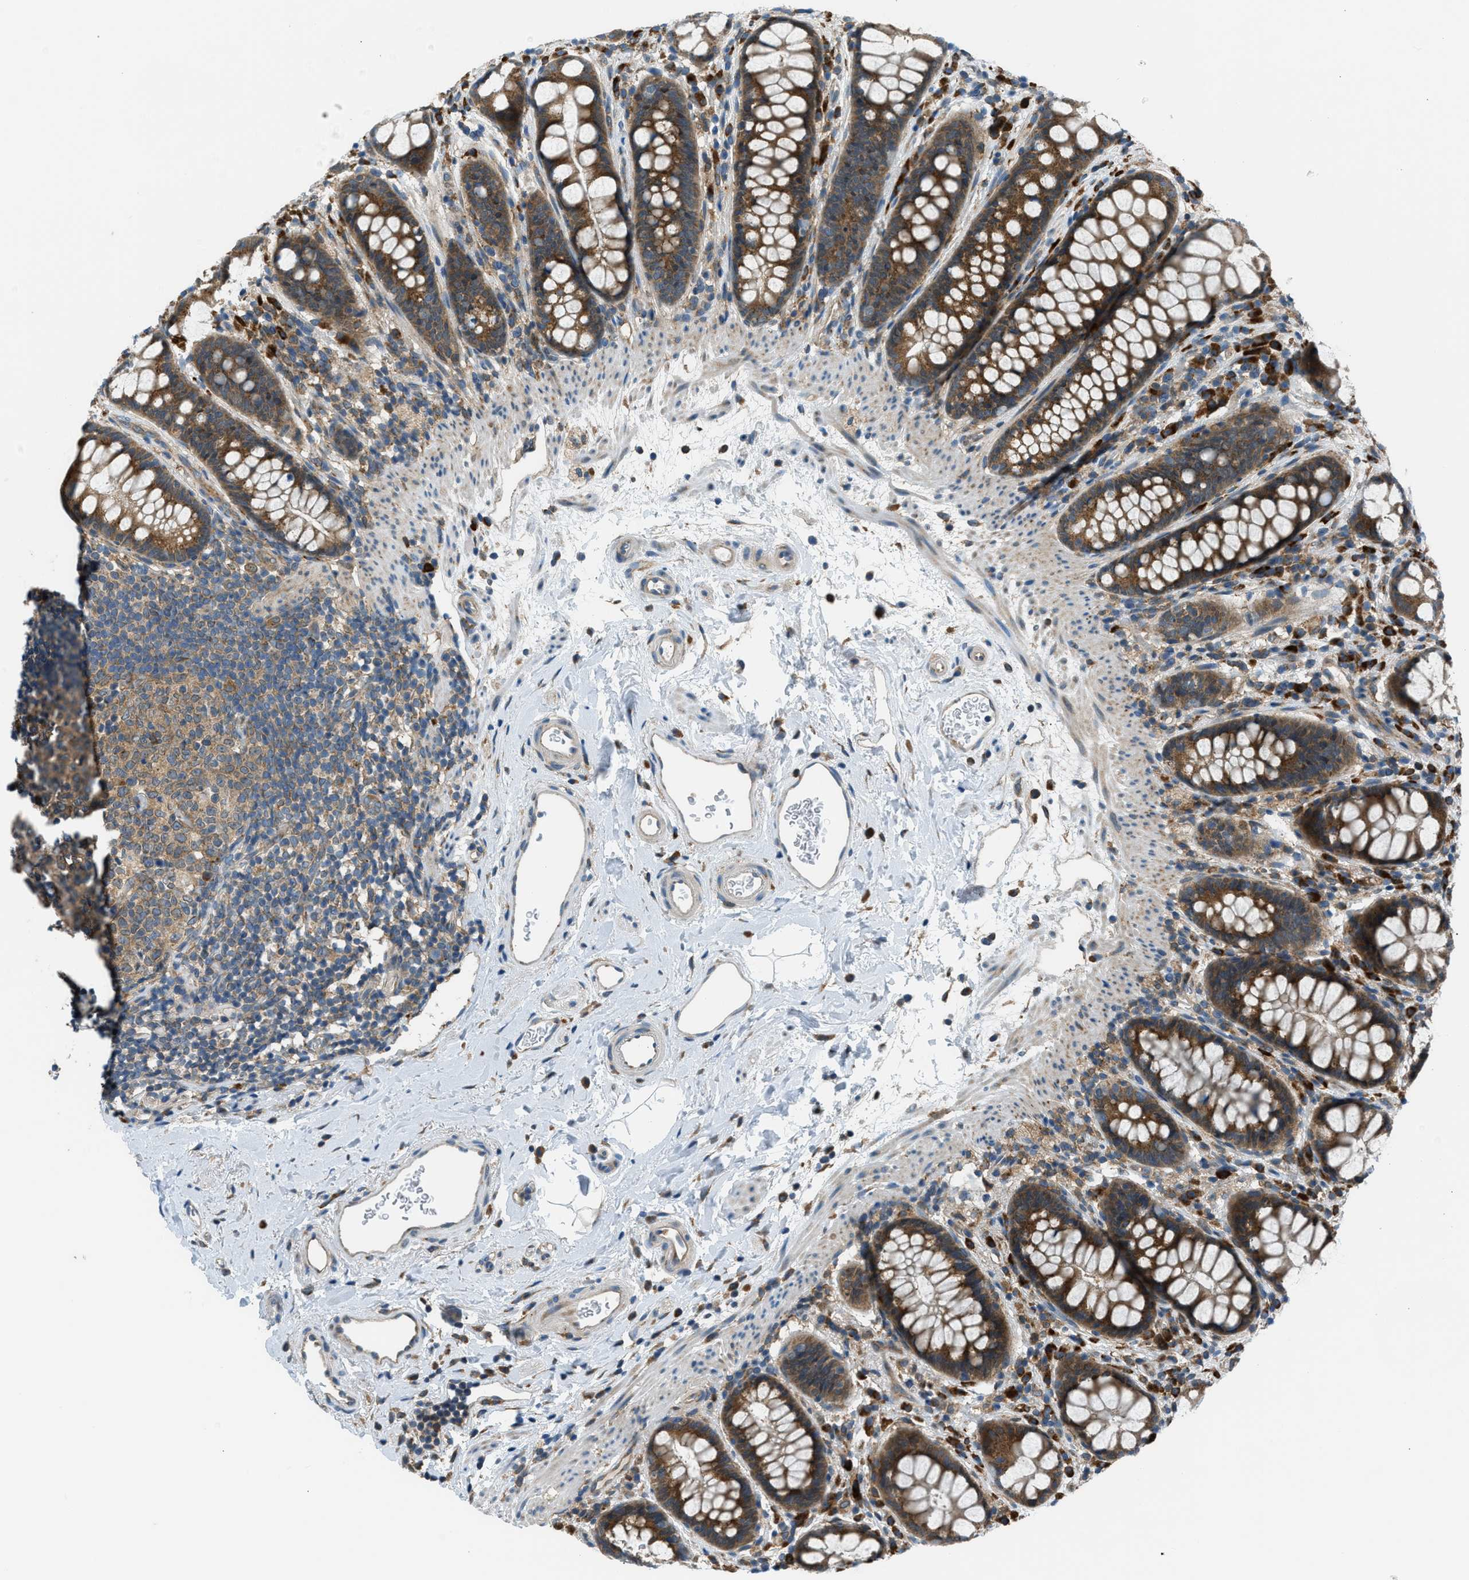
{"staining": {"intensity": "strong", "quantity": ">75%", "location": "cytoplasmic/membranous"}, "tissue": "rectum", "cell_type": "Glandular cells", "image_type": "normal", "snomed": [{"axis": "morphology", "description": "Normal tissue, NOS"}, {"axis": "topography", "description": "Rectum"}], "caption": "Immunohistochemistry (IHC) (DAB) staining of benign rectum reveals strong cytoplasmic/membranous protein expression in approximately >75% of glandular cells. (DAB IHC, brown staining for protein, blue staining for nuclei).", "gene": "EDARADD", "patient": {"sex": "female", "age": 65}}